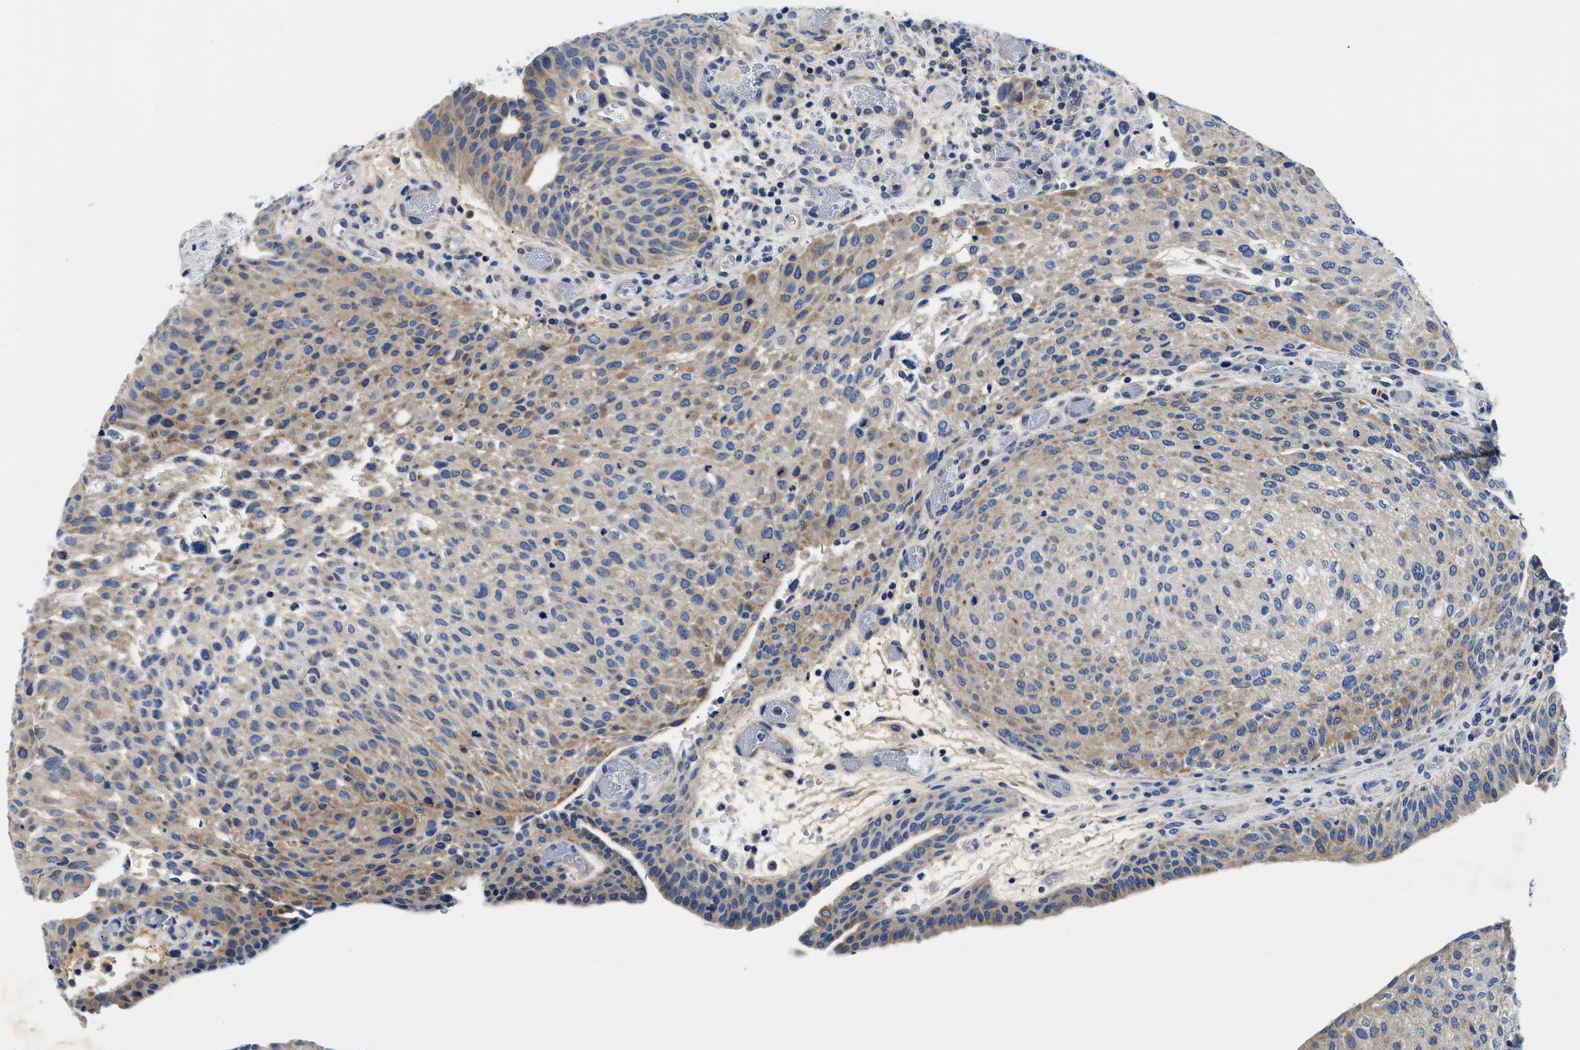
{"staining": {"intensity": "weak", "quantity": ">75%", "location": "cytoplasmic/membranous"}, "tissue": "urothelial cancer", "cell_type": "Tumor cells", "image_type": "cancer", "snomed": [{"axis": "morphology", "description": "Urothelial carcinoma, Low grade"}, {"axis": "morphology", "description": "Urothelial carcinoma, High grade"}, {"axis": "topography", "description": "Urinary bladder"}], "caption": "Approximately >75% of tumor cells in human low-grade urothelial carcinoma demonstrate weak cytoplasmic/membranous protein expression as visualized by brown immunohistochemical staining.", "gene": "MEA1", "patient": {"sex": "male", "age": 35}}